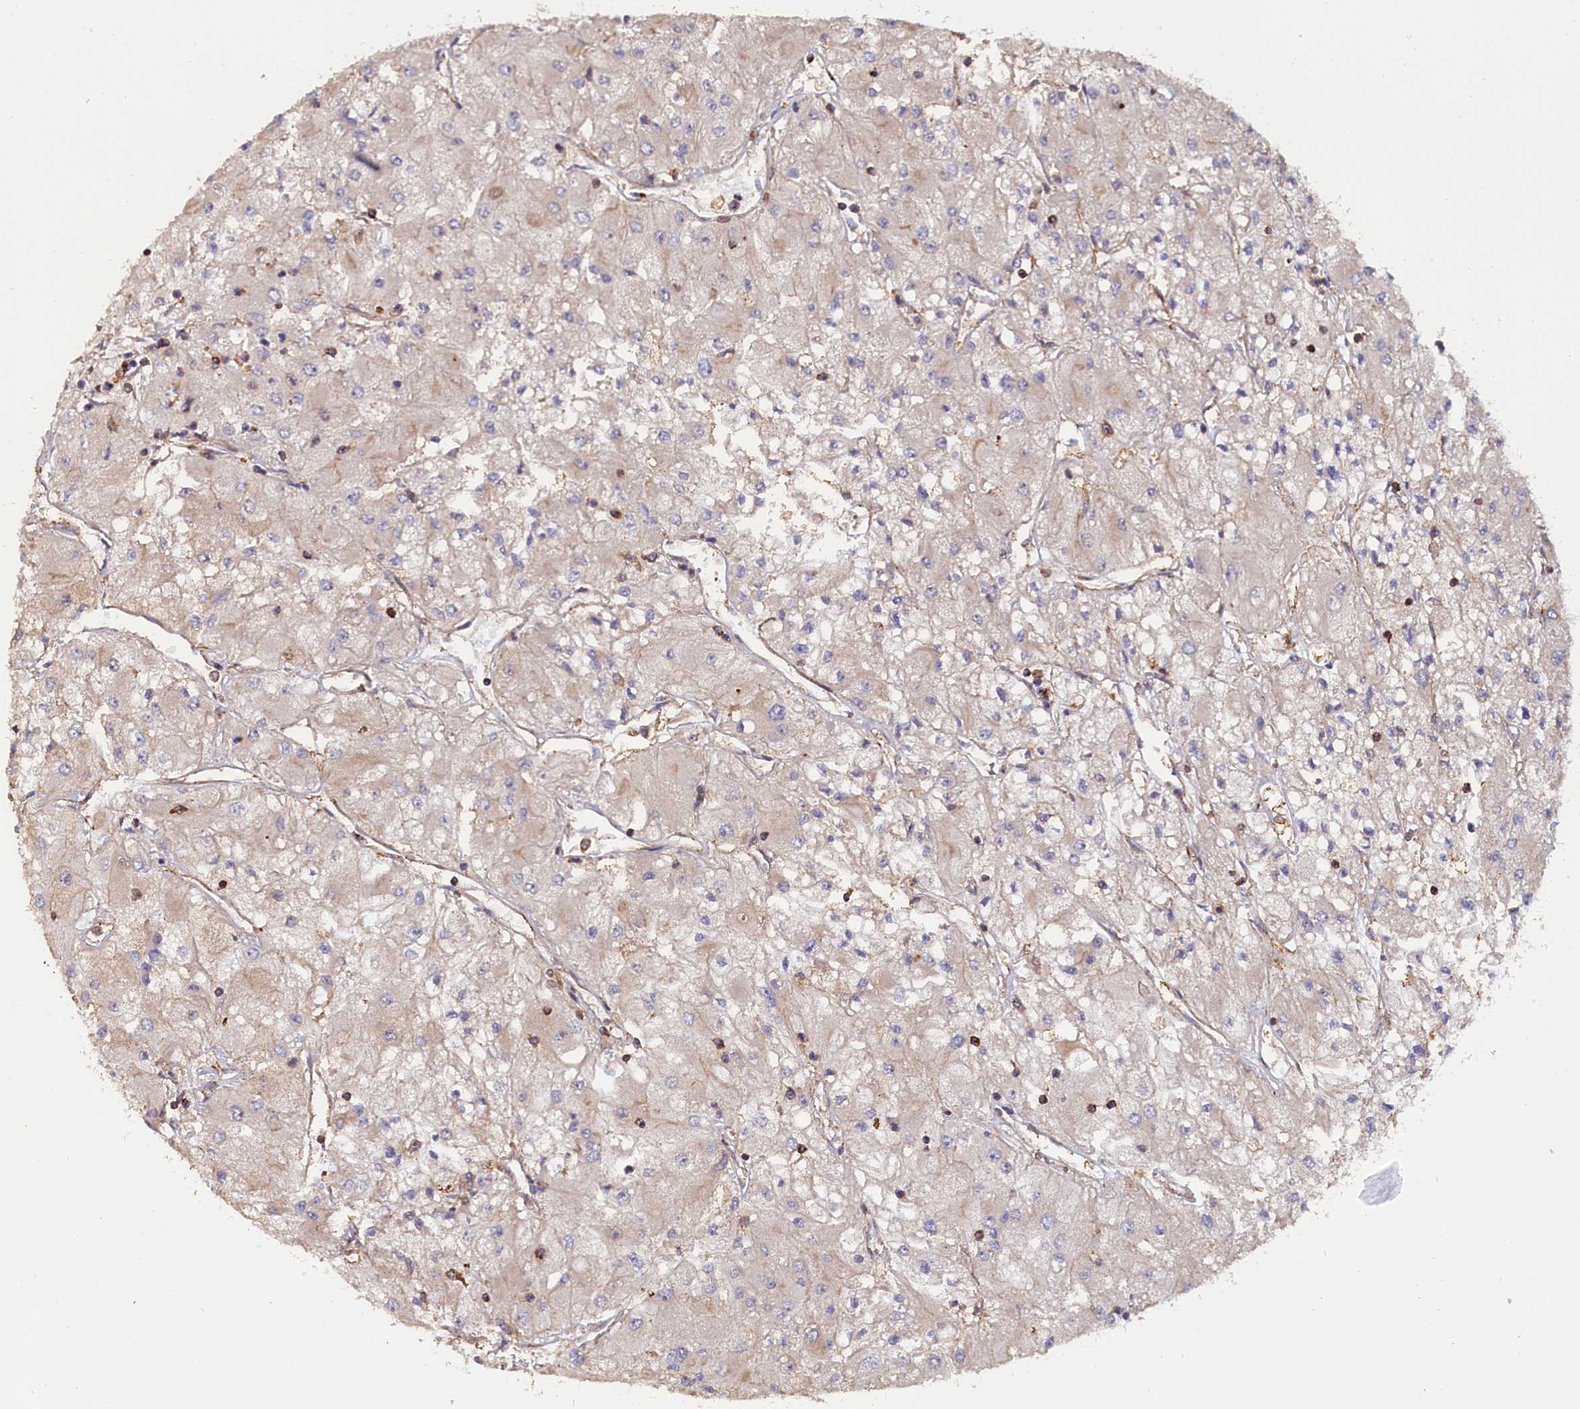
{"staining": {"intensity": "negative", "quantity": "none", "location": "none"}, "tissue": "renal cancer", "cell_type": "Tumor cells", "image_type": "cancer", "snomed": [{"axis": "morphology", "description": "Adenocarcinoma, NOS"}, {"axis": "topography", "description": "Kidney"}], "caption": "Tumor cells are negative for brown protein staining in renal cancer (adenocarcinoma).", "gene": "ANKRD27", "patient": {"sex": "male", "age": 80}}